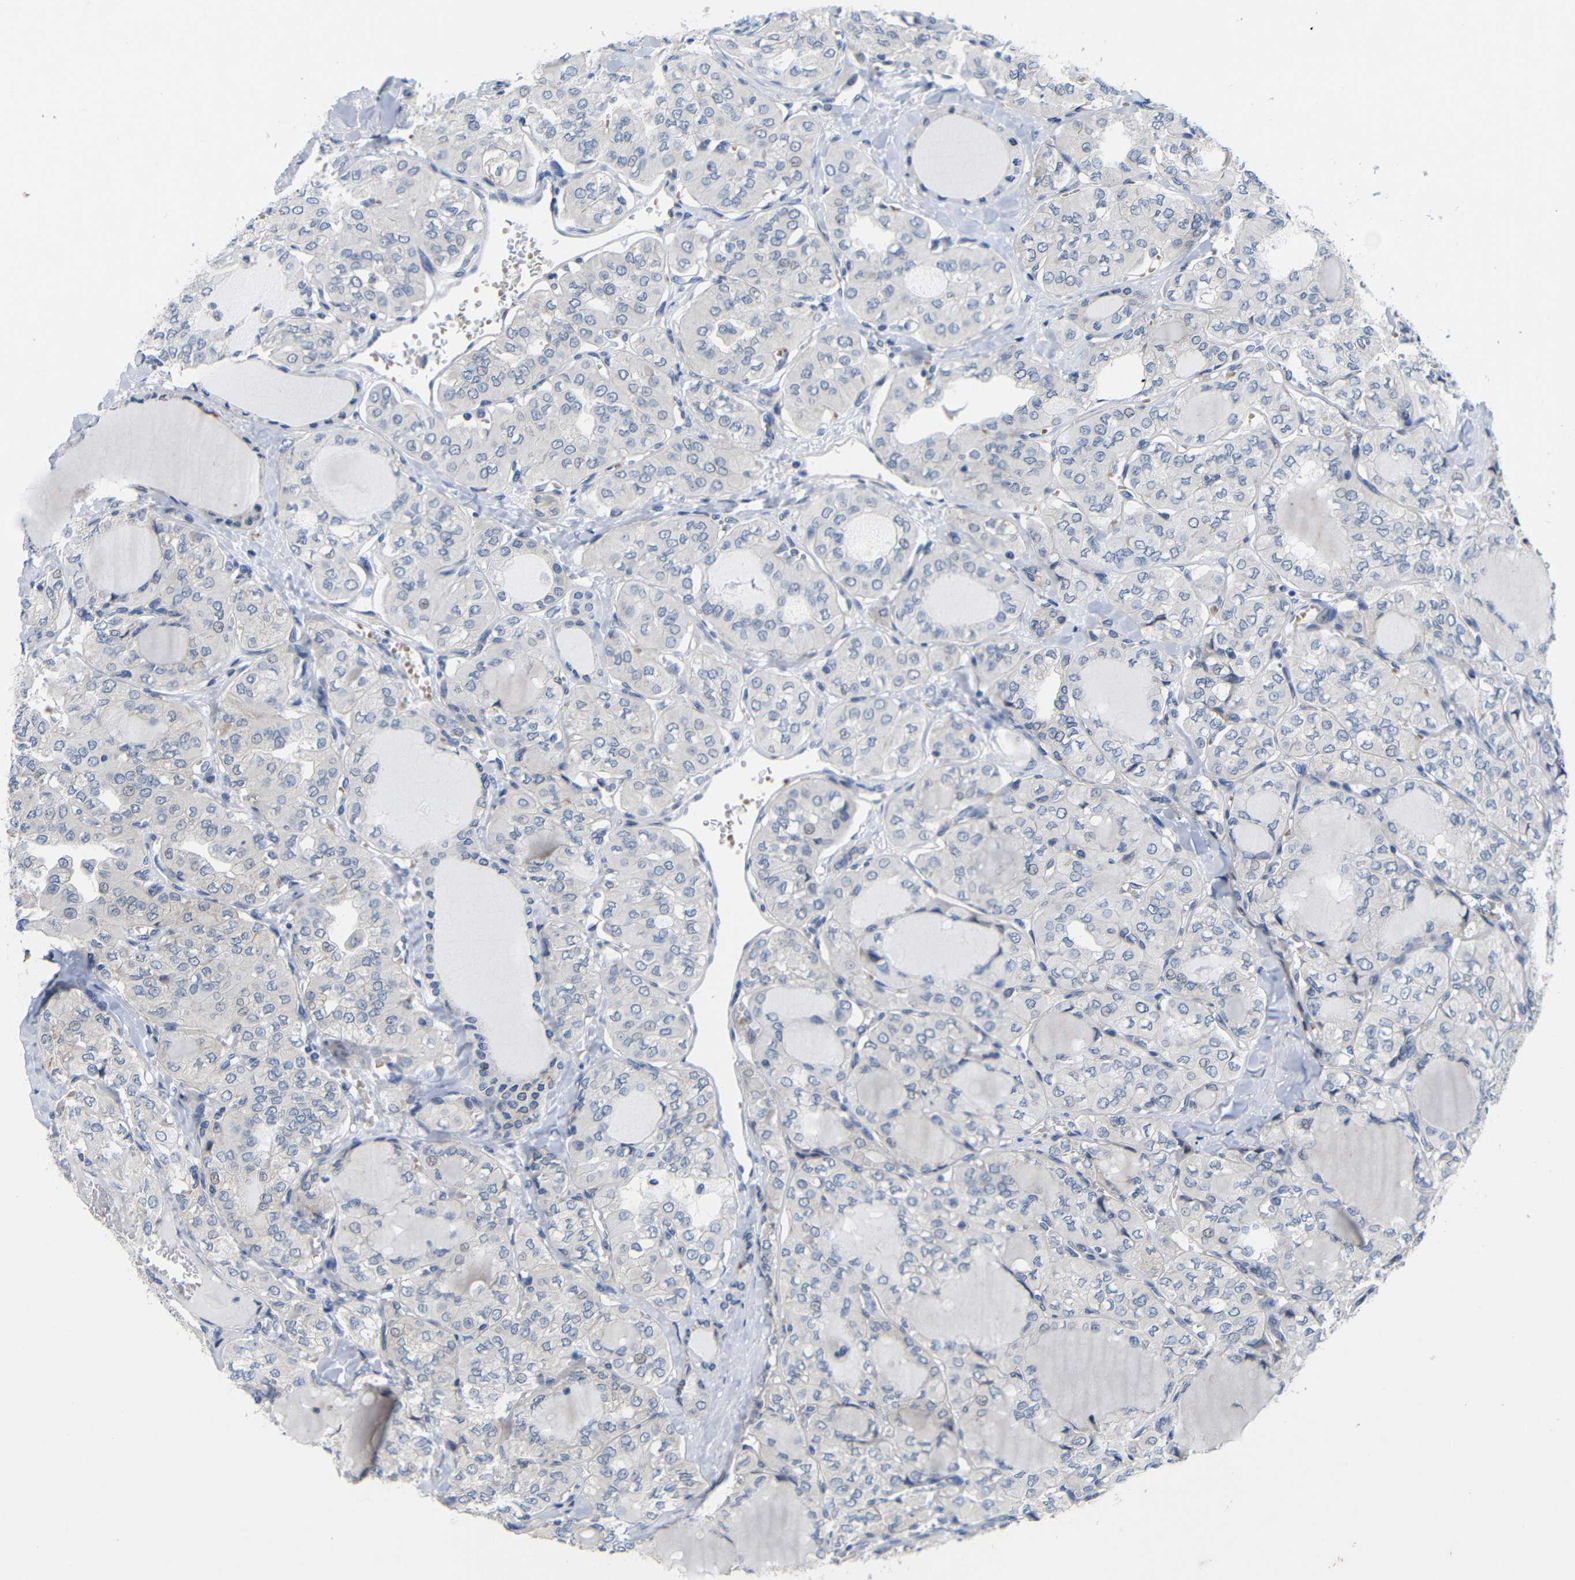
{"staining": {"intensity": "negative", "quantity": "none", "location": "none"}, "tissue": "thyroid cancer", "cell_type": "Tumor cells", "image_type": "cancer", "snomed": [{"axis": "morphology", "description": "Papillary adenocarcinoma, NOS"}, {"axis": "topography", "description": "Thyroid gland"}], "caption": "DAB (3,3'-diaminobenzidine) immunohistochemical staining of human papillary adenocarcinoma (thyroid) displays no significant positivity in tumor cells. (DAB IHC visualized using brightfield microscopy, high magnification).", "gene": "CMTM1", "patient": {"sex": "male", "age": 20}}